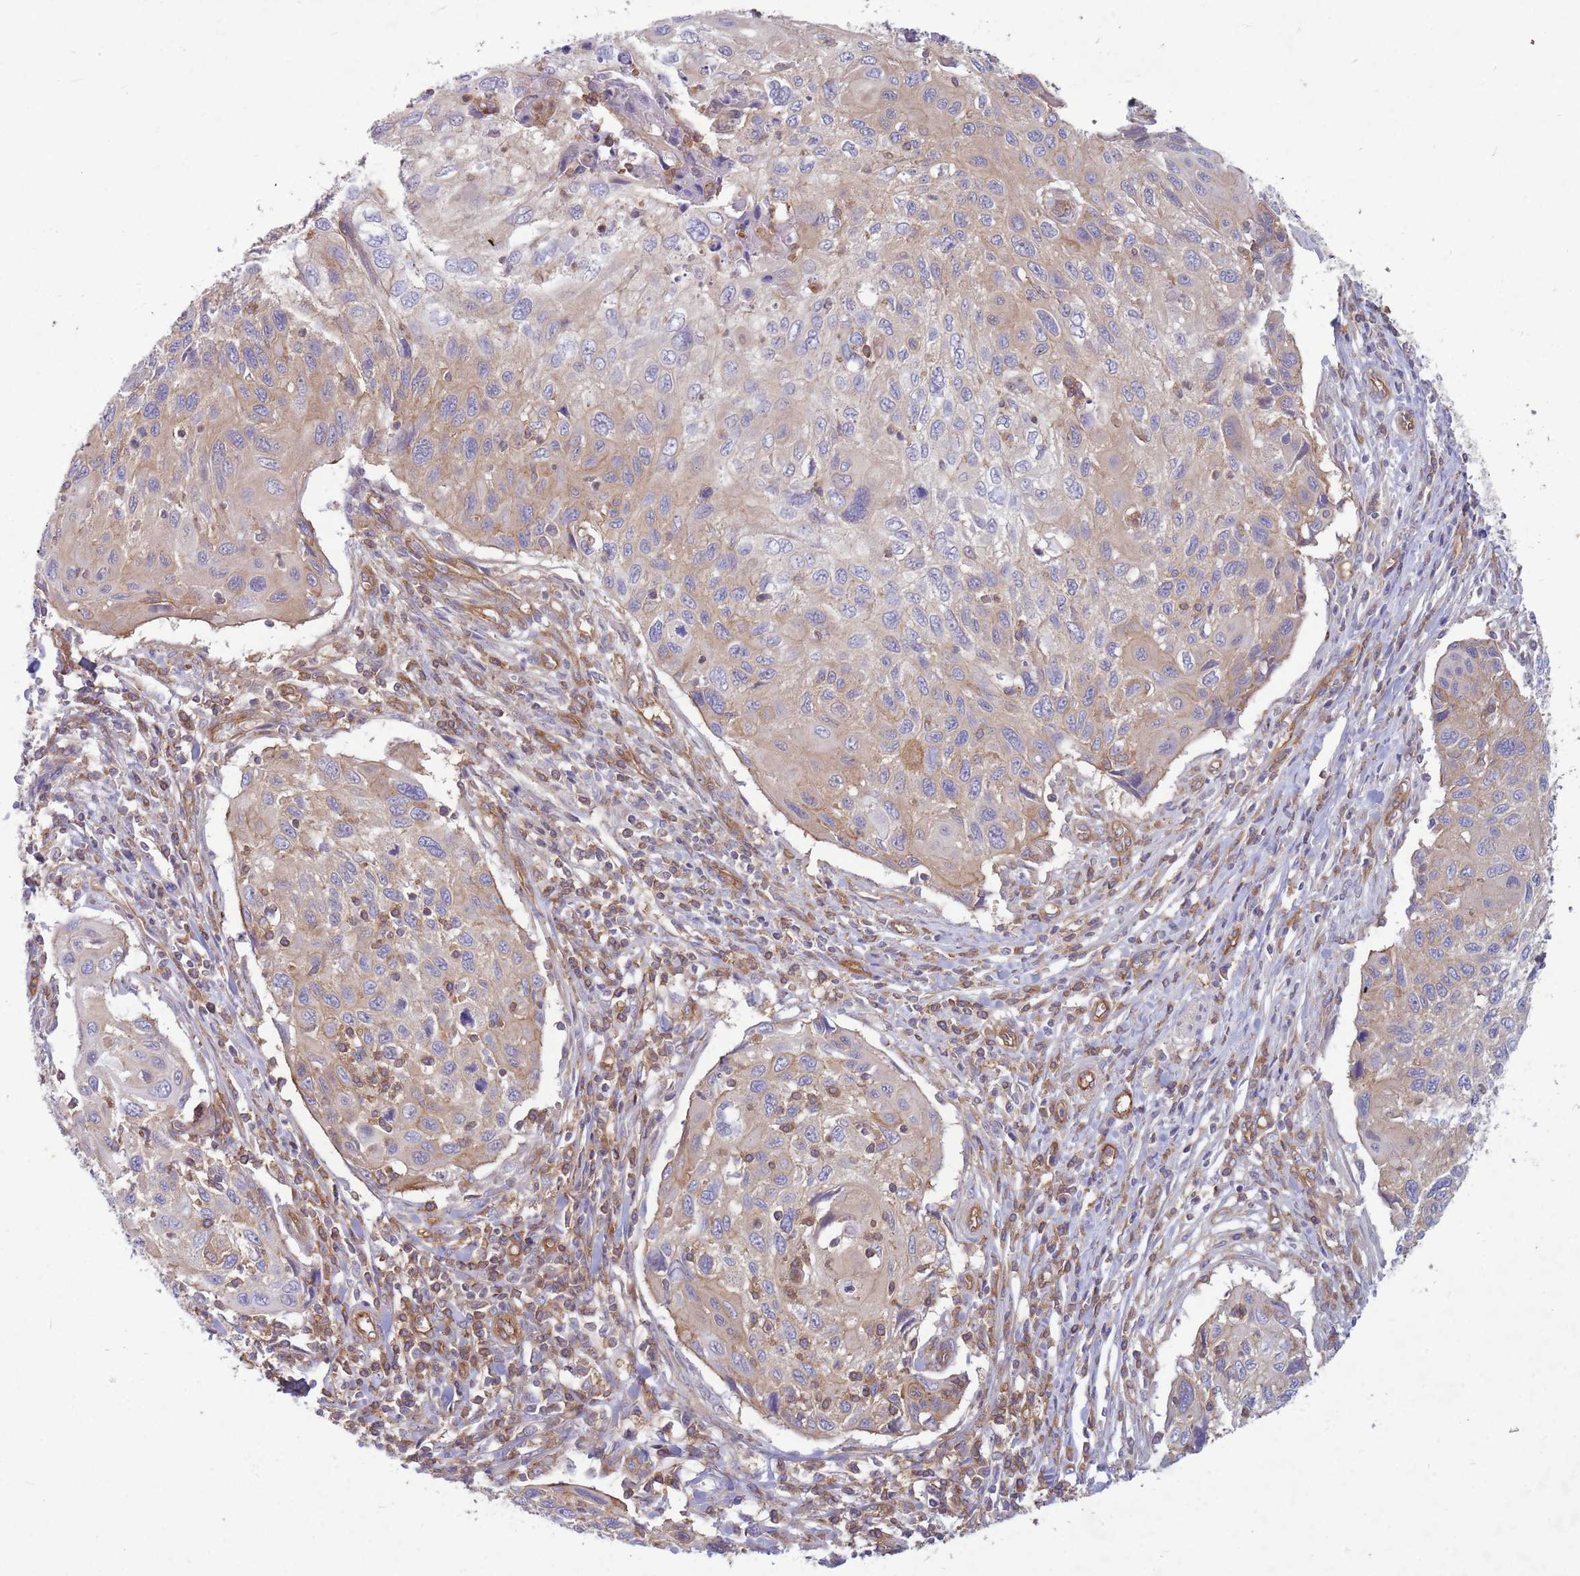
{"staining": {"intensity": "weak", "quantity": "25%-75%", "location": "cytoplasmic/membranous"}, "tissue": "cervical cancer", "cell_type": "Tumor cells", "image_type": "cancer", "snomed": [{"axis": "morphology", "description": "Squamous cell carcinoma, NOS"}, {"axis": "topography", "description": "Cervix"}], "caption": "Squamous cell carcinoma (cervical) stained with a brown dye exhibits weak cytoplasmic/membranous positive positivity in about 25%-75% of tumor cells.", "gene": "GGA1", "patient": {"sex": "female", "age": 70}}